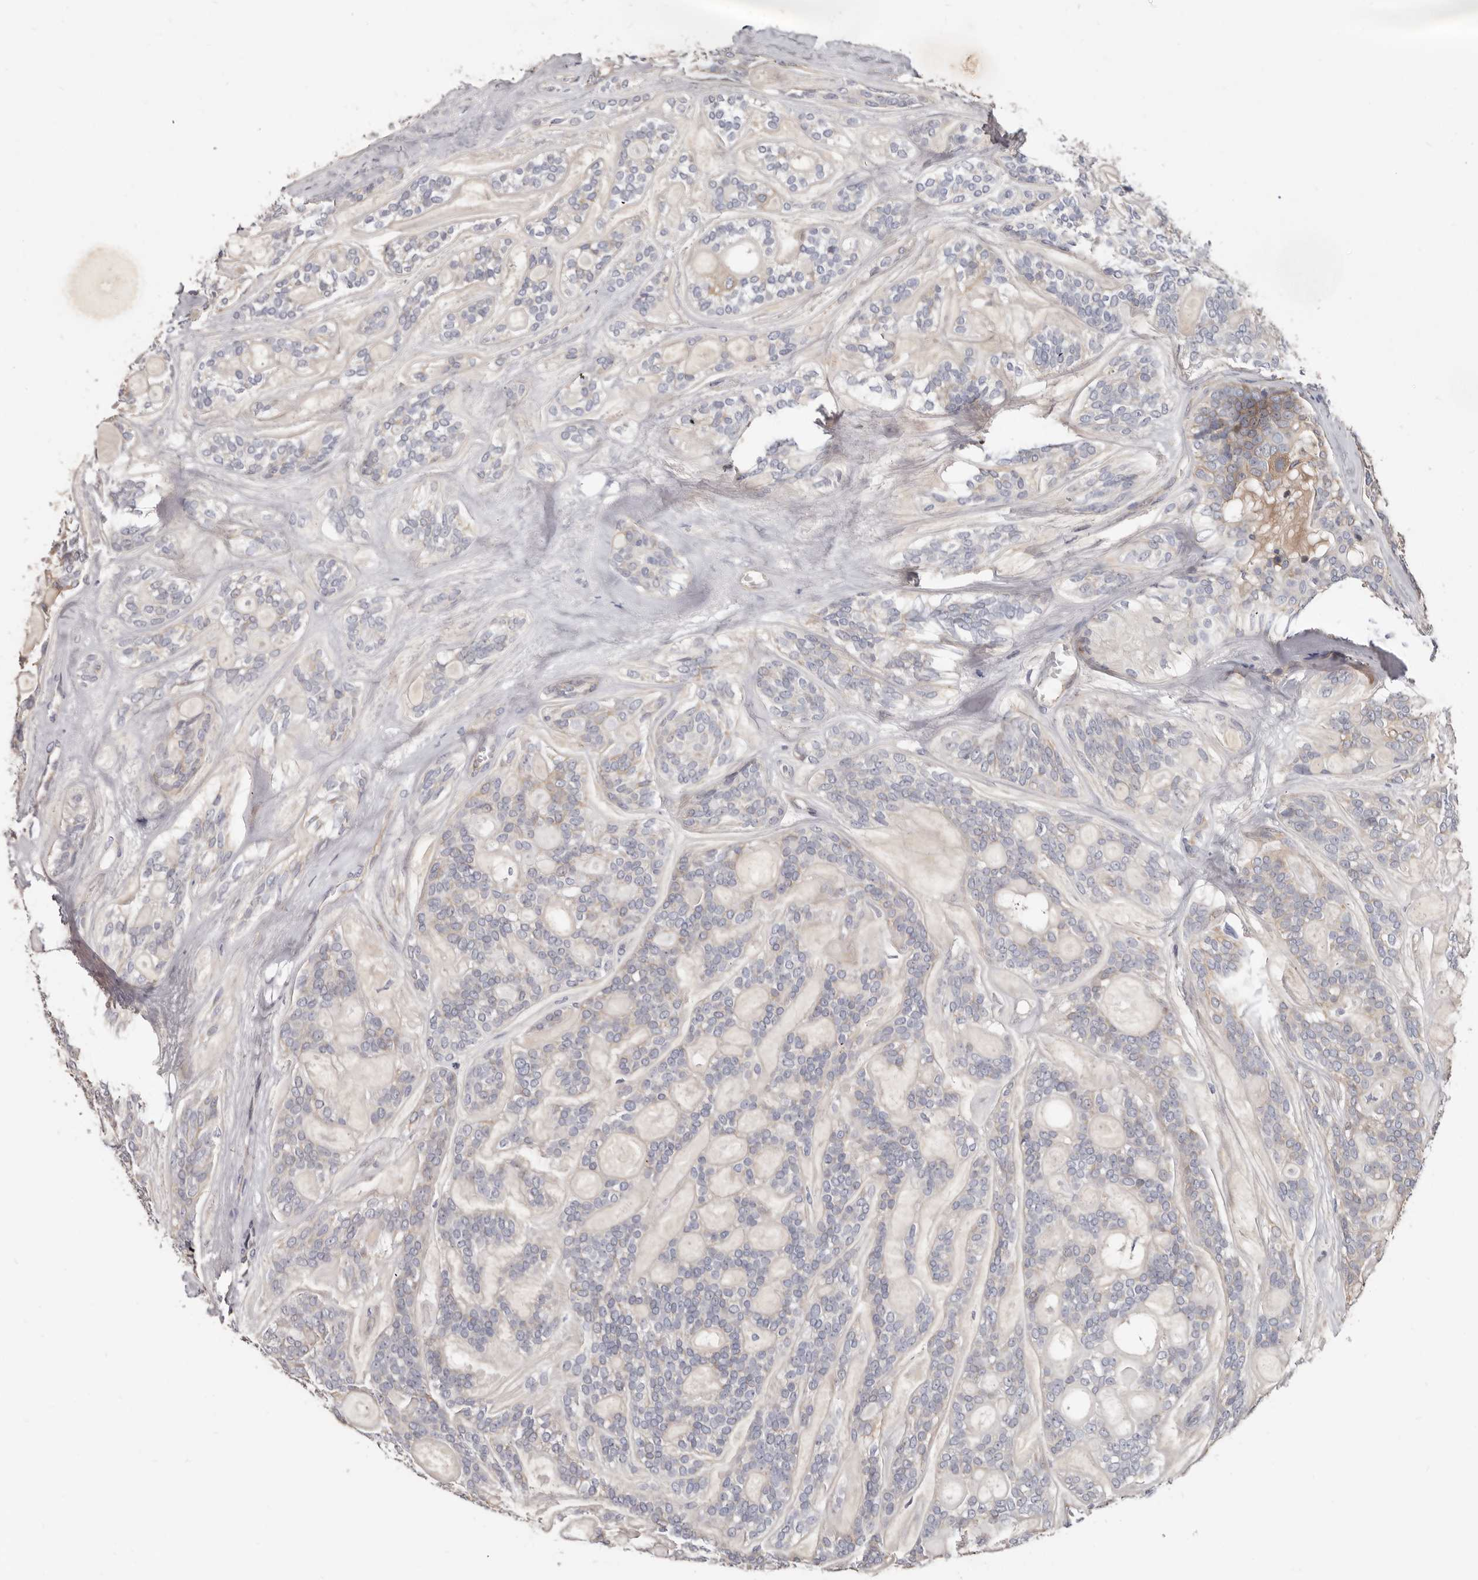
{"staining": {"intensity": "negative", "quantity": "none", "location": "none"}, "tissue": "head and neck cancer", "cell_type": "Tumor cells", "image_type": "cancer", "snomed": [{"axis": "morphology", "description": "Adenocarcinoma, NOS"}, {"axis": "topography", "description": "Head-Neck"}], "caption": "An immunohistochemistry image of head and neck adenocarcinoma is shown. There is no staining in tumor cells of head and neck adenocarcinoma.", "gene": "SPTA1", "patient": {"sex": "male", "age": 66}}